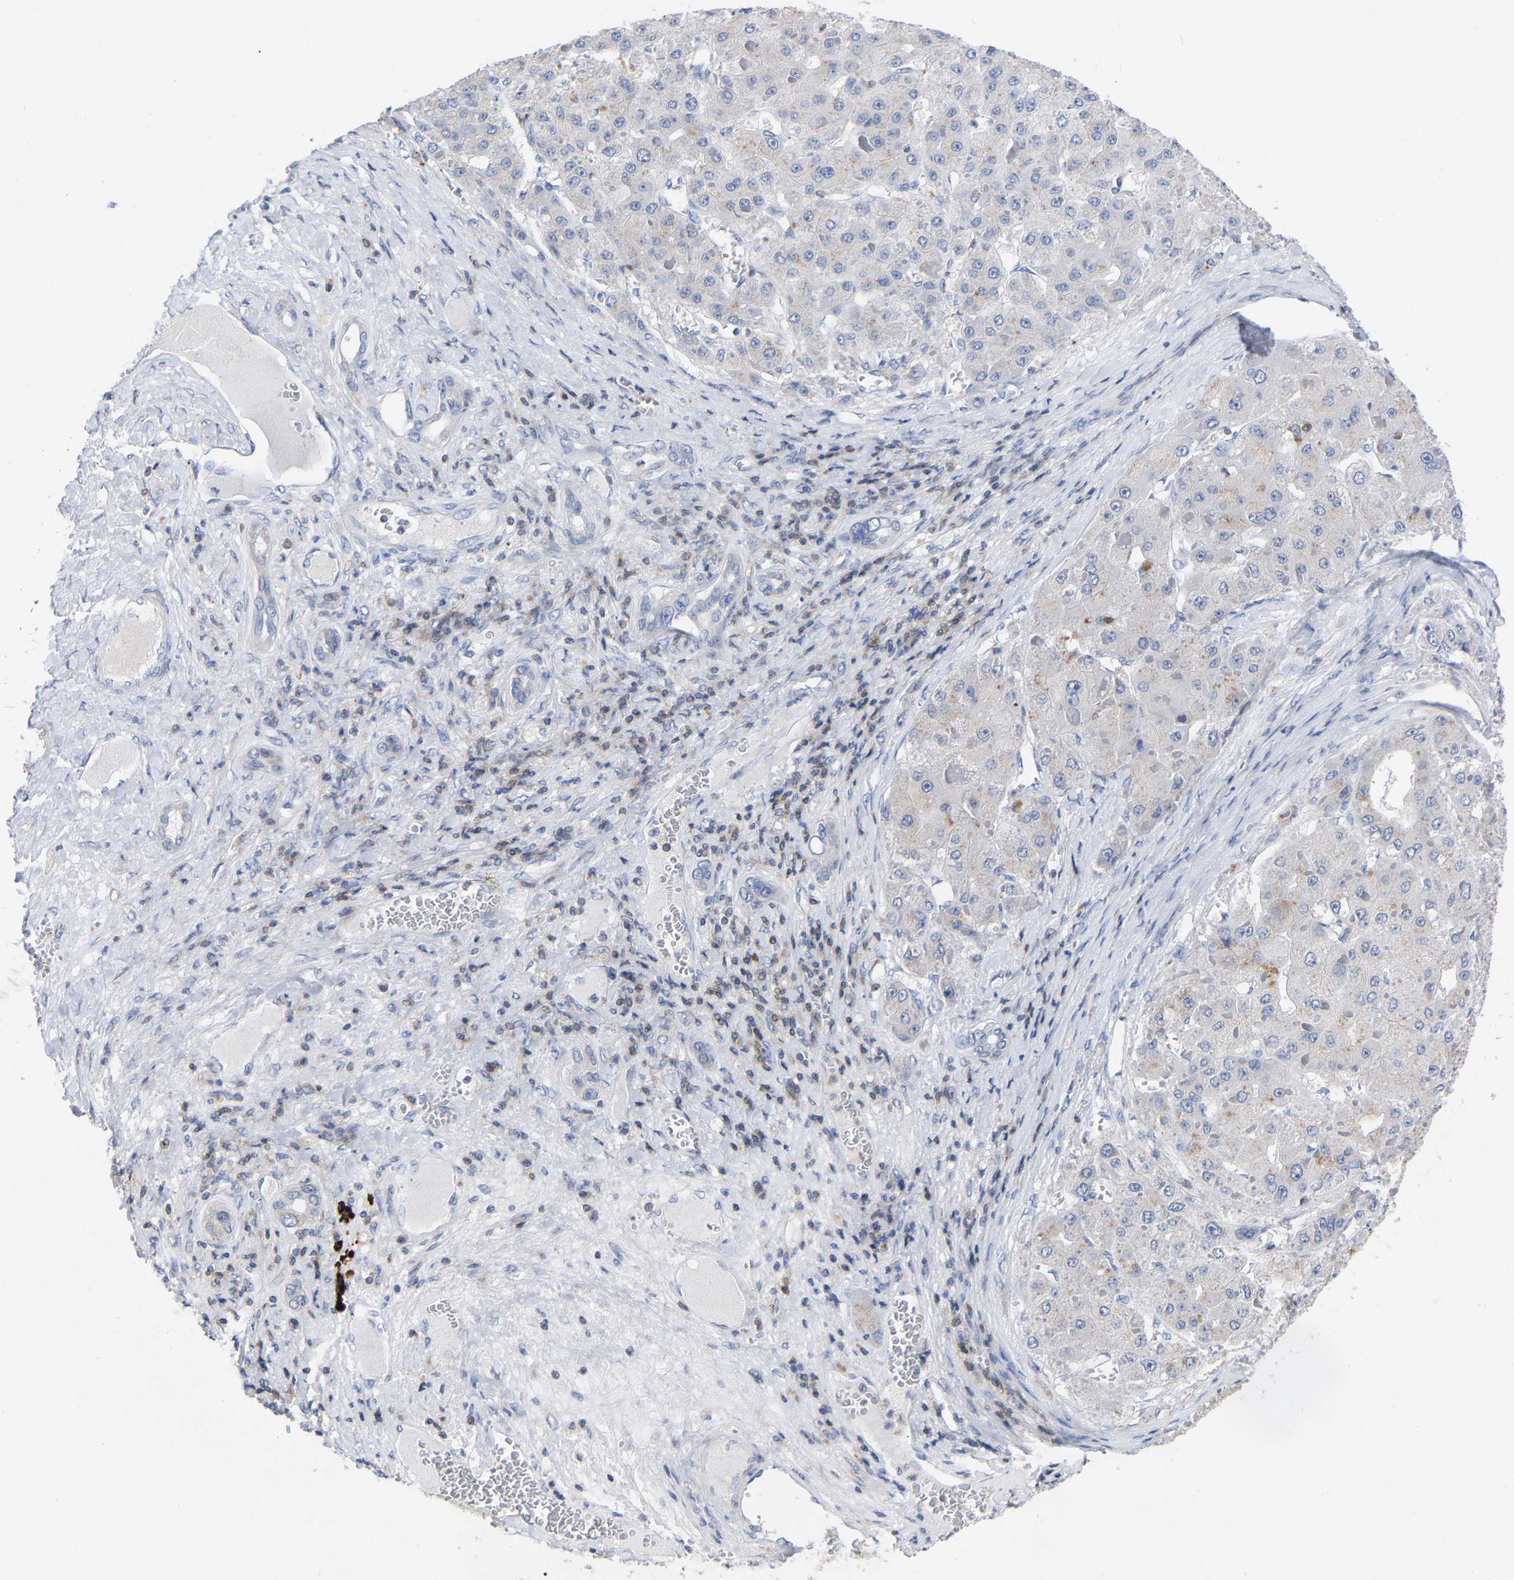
{"staining": {"intensity": "negative", "quantity": "none", "location": "none"}, "tissue": "liver cancer", "cell_type": "Tumor cells", "image_type": "cancer", "snomed": [{"axis": "morphology", "description": "Carcinoma, Hepatocellular, NOS"}, {"axis": "topography", "description": "Liver"}], "caption": "This is an immunohistochemistry micrograph of human liver cancer. There is no staining in tumor cells.", "gene": "PTPN7", "patient": {"sex": "female", "age": 73}}